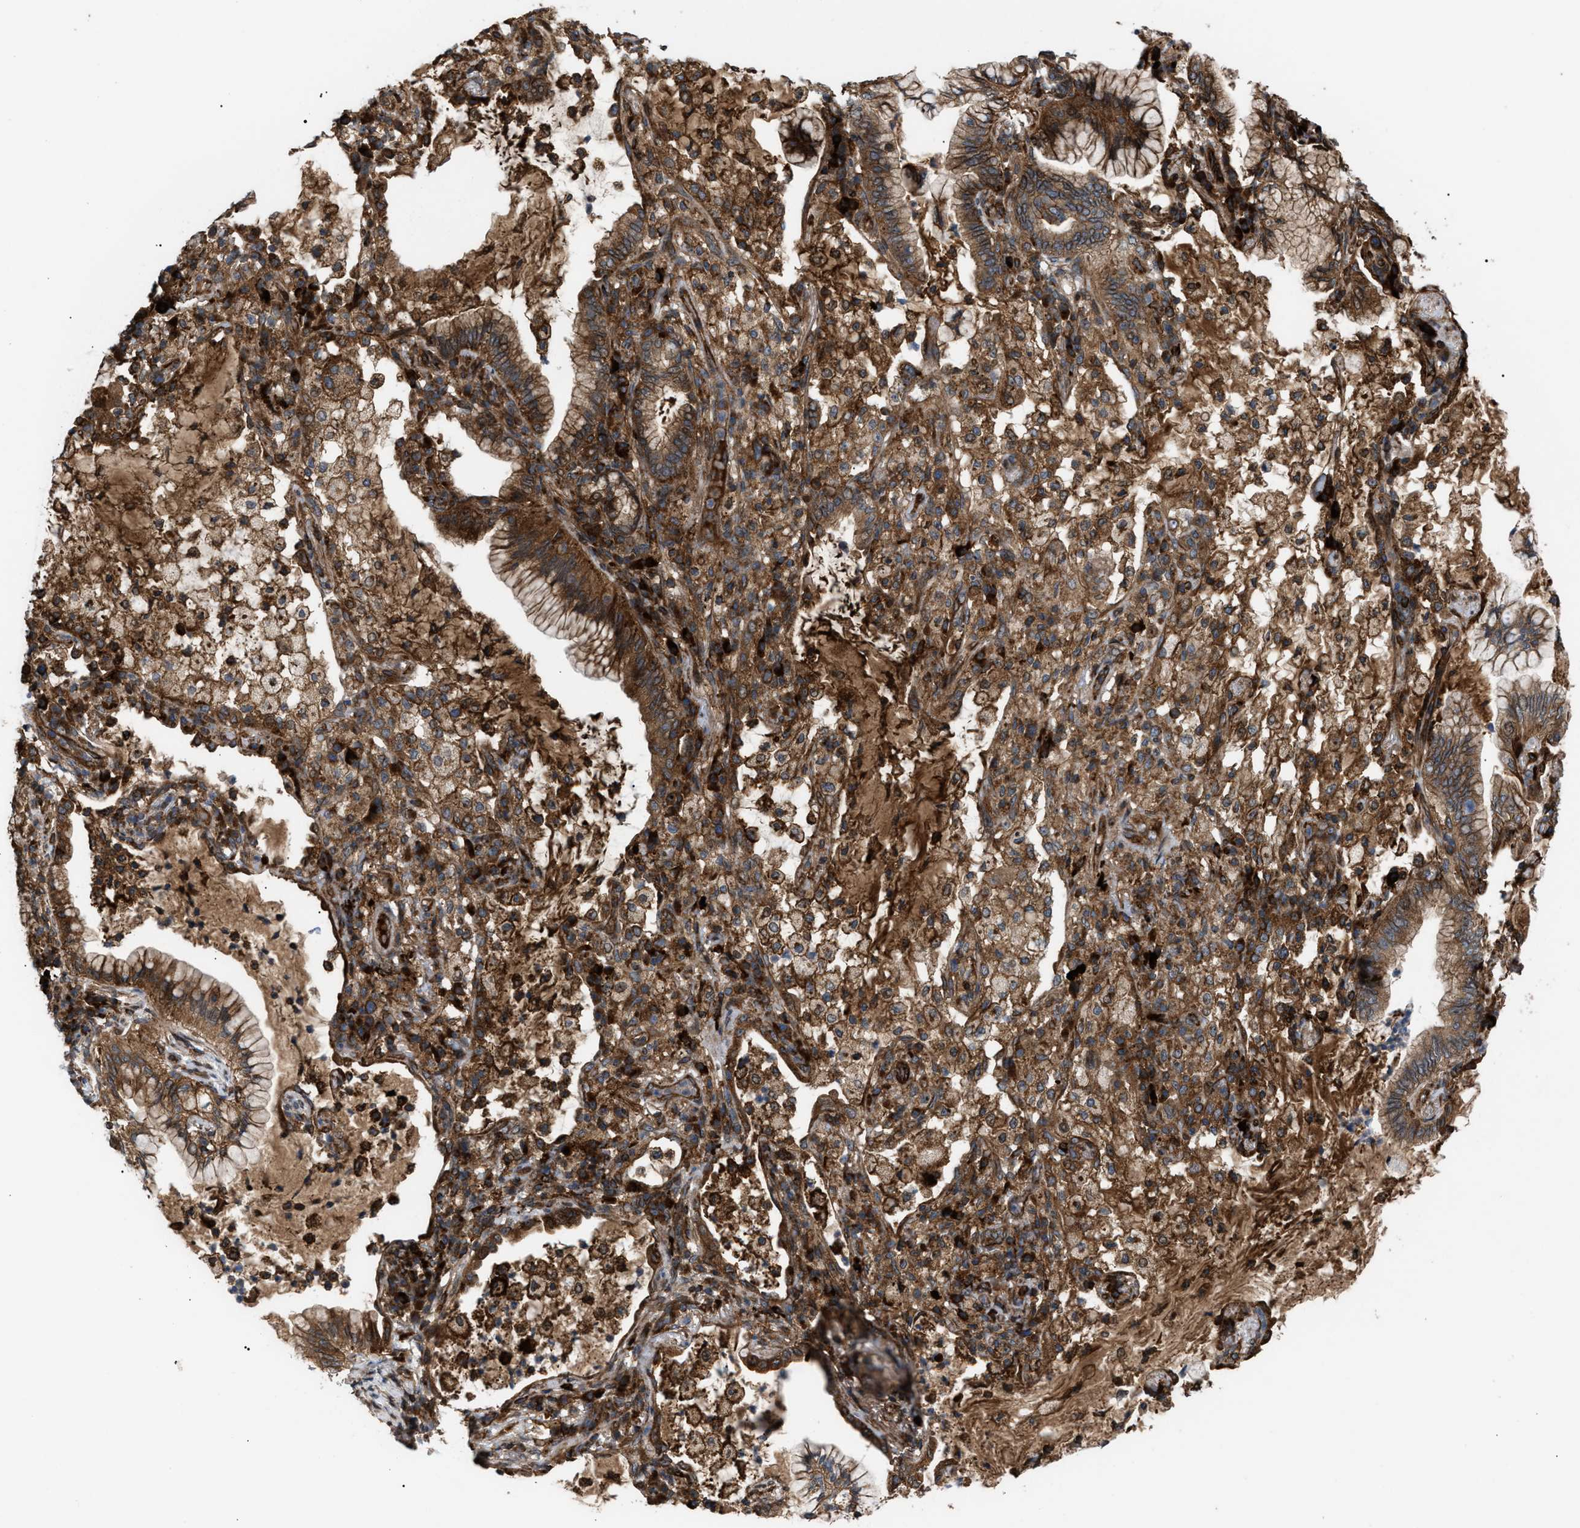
{"staining": {"intensity": "strong", "quantity": ">75%", "location": "cytoplasmic/membranous"}, "tissue": "lung cancer", "cell_type": "Tumor cells", "image_type": "cancer", "snomed": [{"axis": "morphology", "description": "Adenocarcinoma, NOS"}, {"axis": "topography", "description": "Lung"}], "caption": "Protein expression analysis of human lung cancer reveals strong cytoplasmic/membranous staining in approximately >75% of tumor cells. (DAB (3,3'-diaminobenzidine) IHC with brightfield microscopy, high magnification).", "gene": "GCC1", "patient": {"sex": "female", "age": 70}}